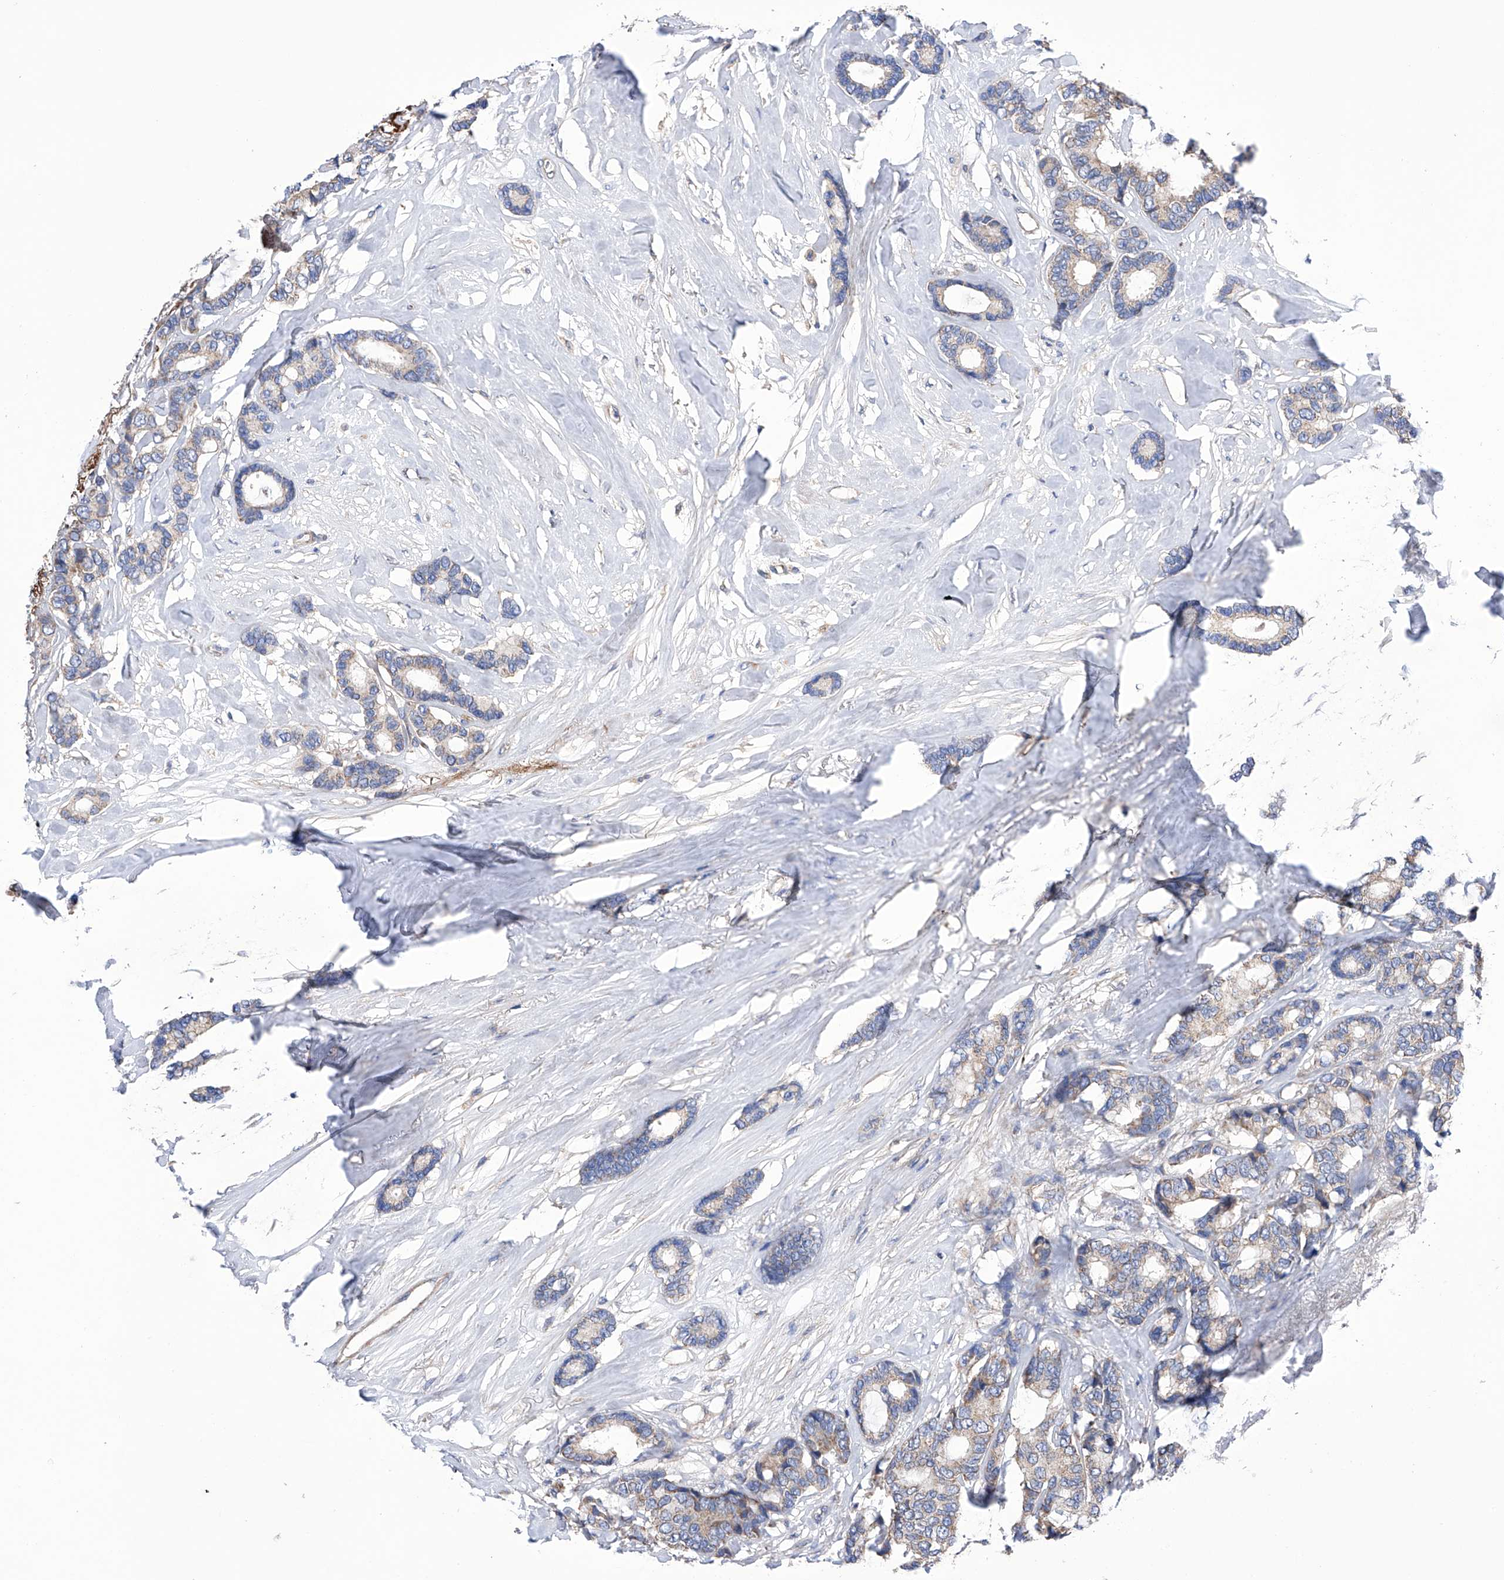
{"staining": {"intensity": "weak", "quantity": "<25%", "location": "cytoplasmic/membranous"}, "tissue": "breast cancer", "cell_type": "Tumor cells", "image_type": "cancer", "snomed": [{"axis": "morphology", "description": "Duct carcinoma"}, {"axis": "topography", "description": "Breast"}], "caption": "This image is of breast cancer stained with IHC to label a protein in brown with the nuclei are counter-stained blue. There is no staining in tumor cells. (DAB IHC with hematoxylin counter stain).", "gene": "EFCAB2", "patient": {"sex": "female", "age": 87}}